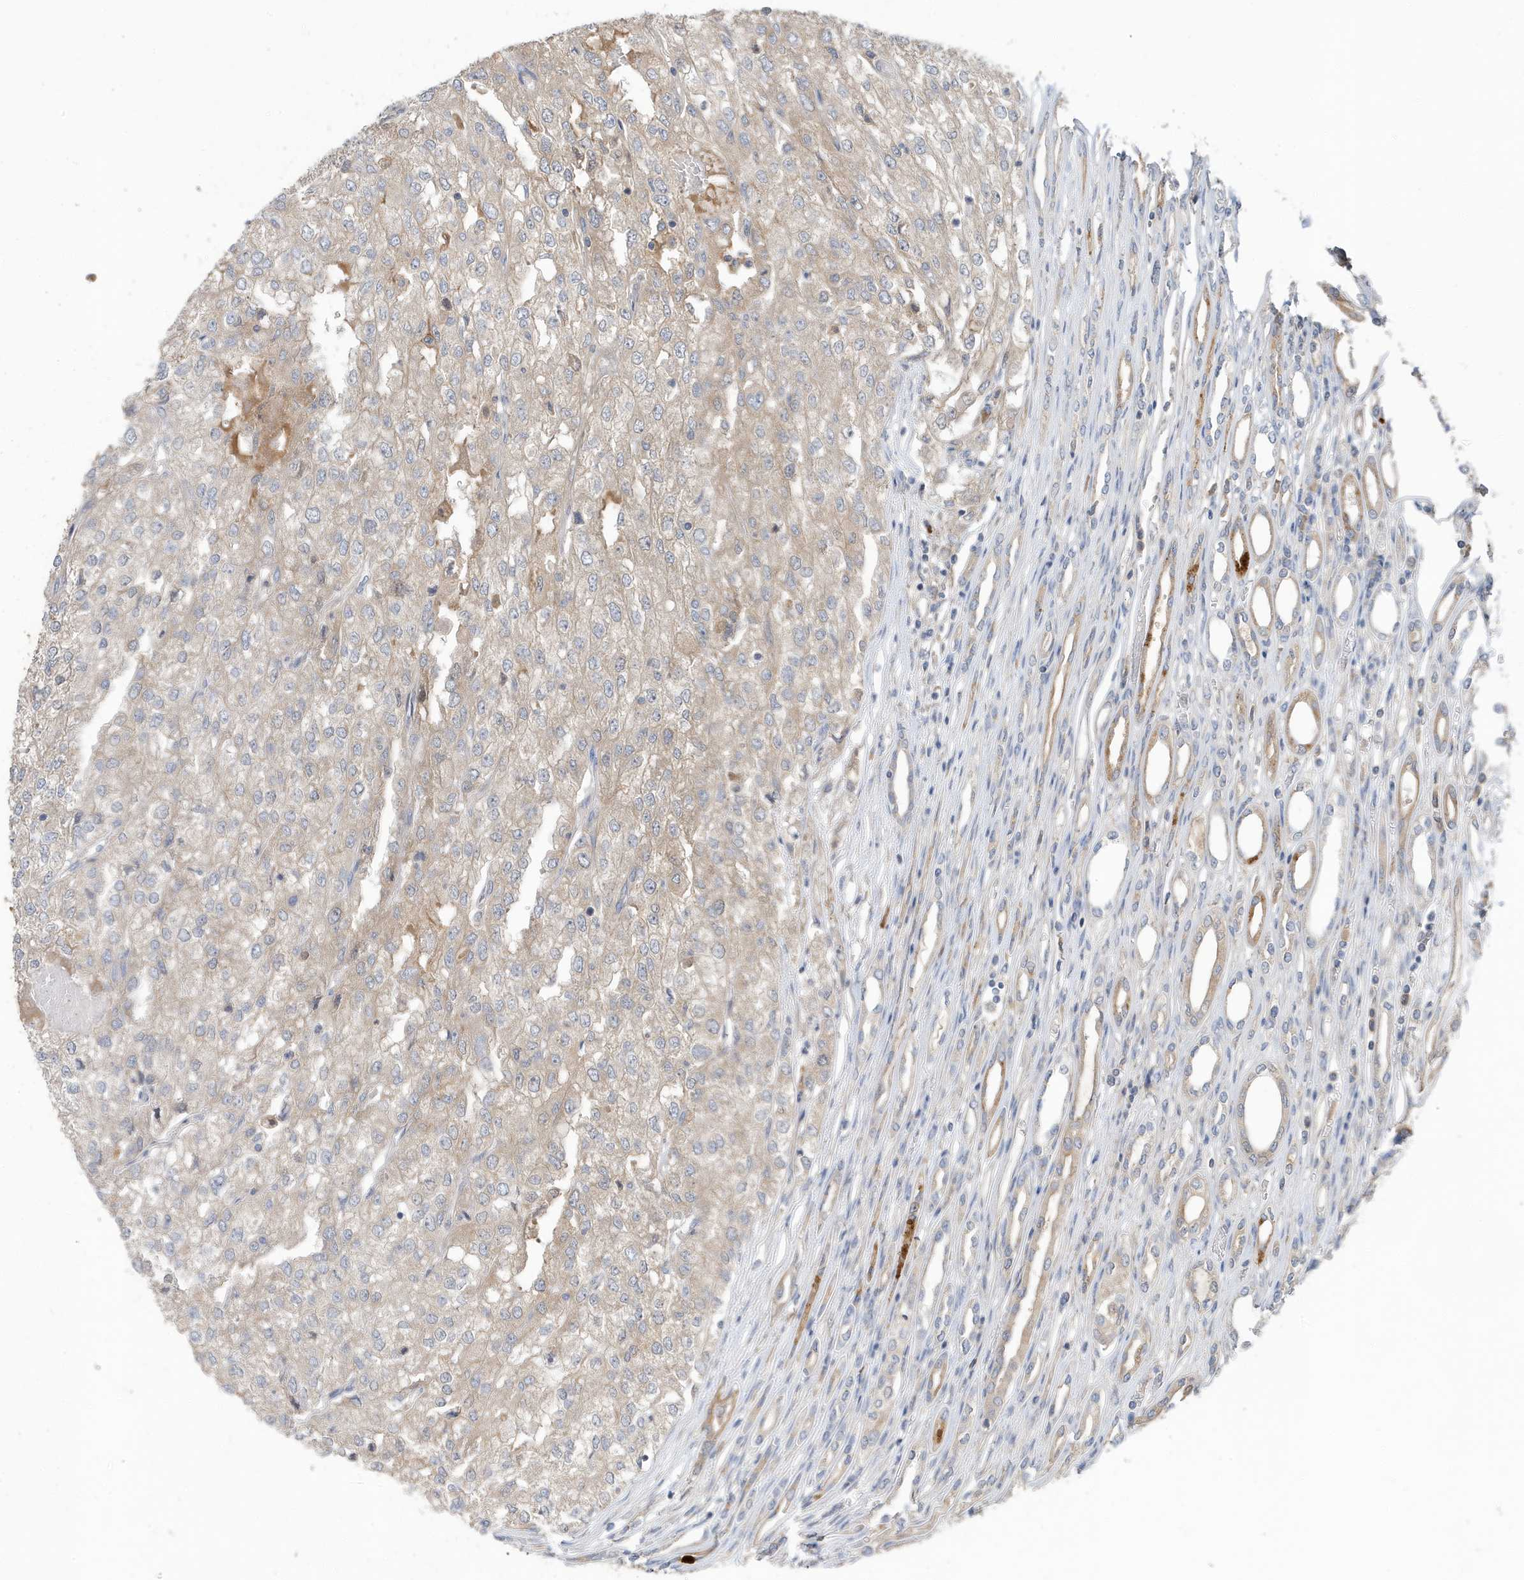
{"staining": {"intensity": "weak", "quantity": "<25%", "location": "cytoplasmic/membranous"}, "tissue": "renal cancer", "cell_type": "Tumor cells", "image_type": "cancer", "snomed": [{"axis": "morphology", "description": "Adenocarcinoma, NOS"}, {"axis": "topography", "description": "Kidney"}], "caption": "IHC micrograph of neoplastic tissue: human adenocarcinoma (renal) stained with DAB reveals no significant protein staining in tumor cells. (DAB IHC visualized using brightfield microscopy, high magnification).", "gene": "LAPTM4A", "patient": {"sex": "female", "age": 54}}